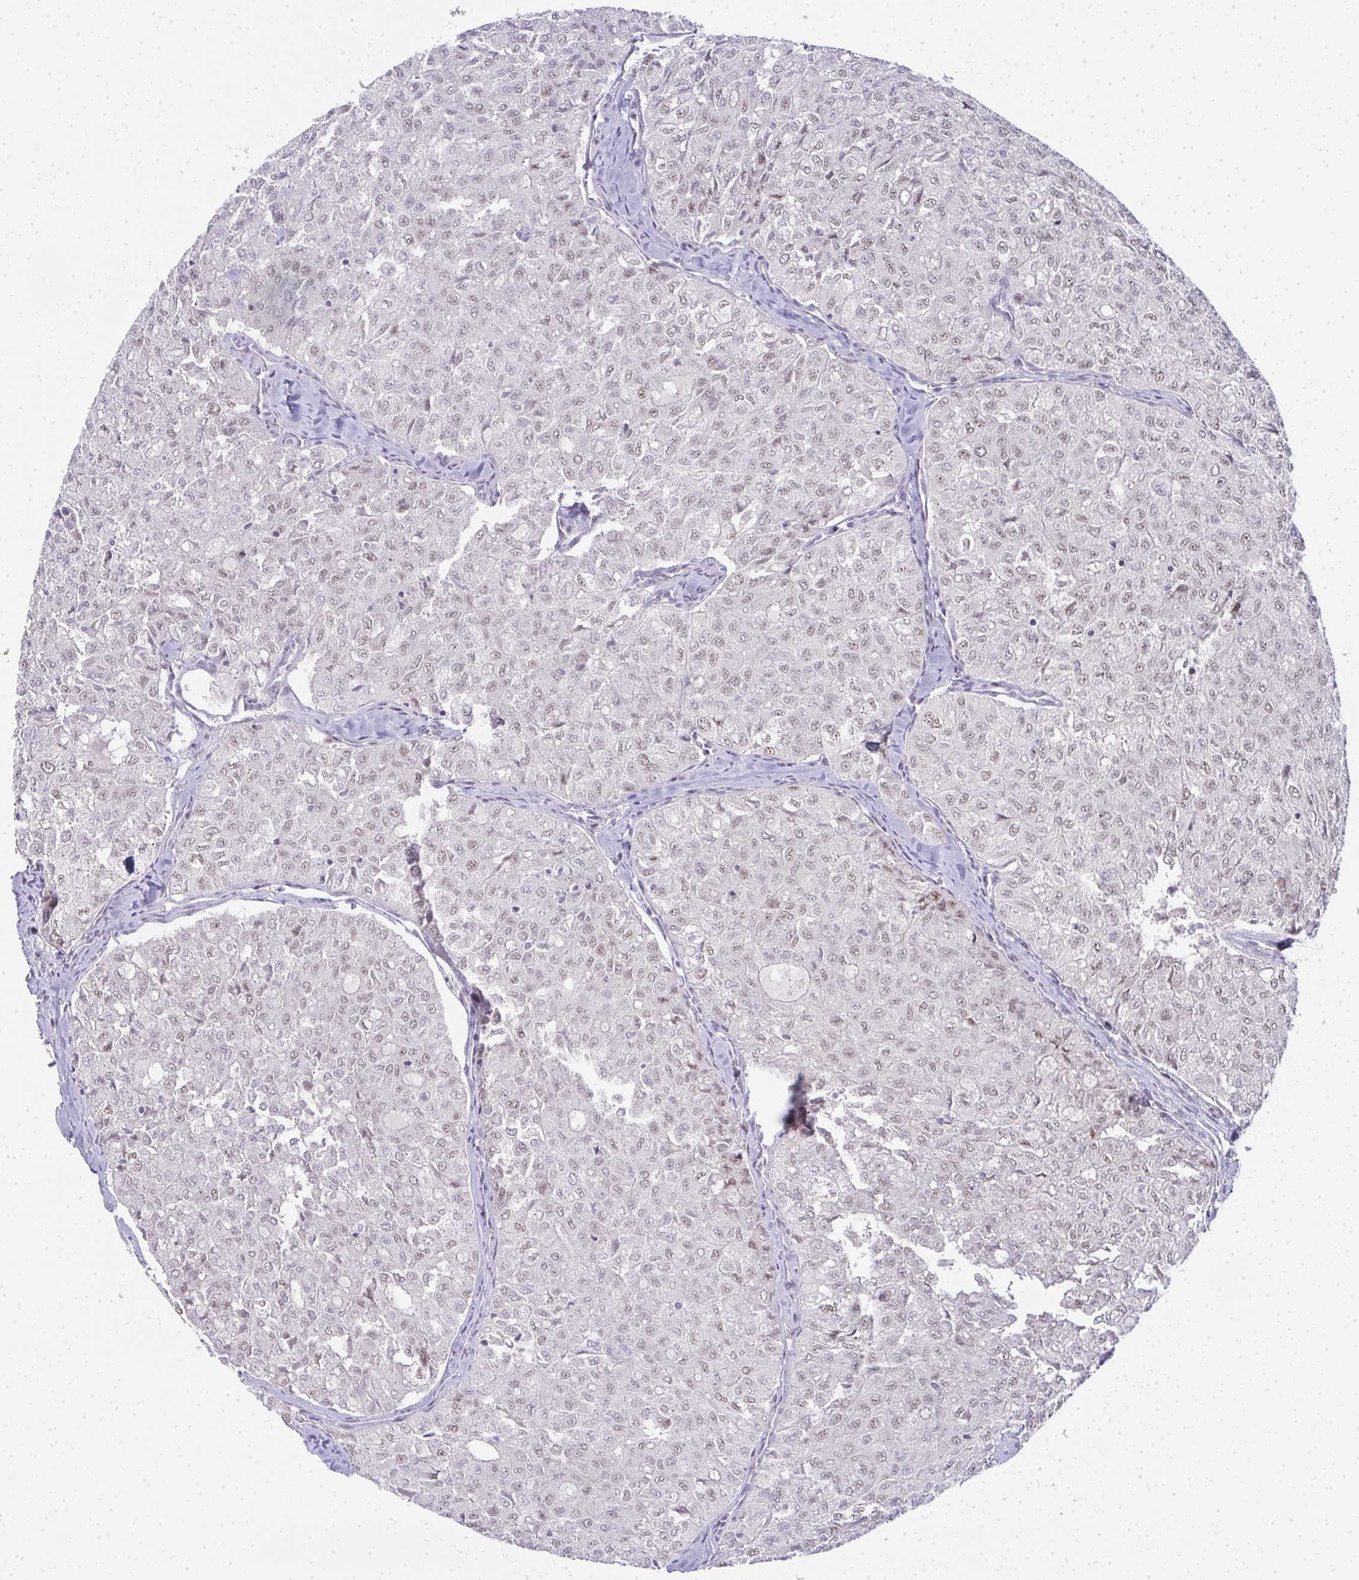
{"staining": {"intensity": "weak", "quantity": "25%-75%", "location": "nuclear"}, "tissue": "thyroid cancer", "cell_type": "Tumor cells", "image_type": "cancer", "snomed": [{"axis": "morphology", "description": "Follicular adenoma carcinoma, NOS"}, {"axis": "topography", "description": "Thyroid gland"}], "caption": "About 25%-75% of tumor cells in thyroid cancer exhibit weak nuclear protein staining as visualized by brown immunohistochemical staining.", "gene": "TNMD", "patient": {"sex": "male", "age": 75}}